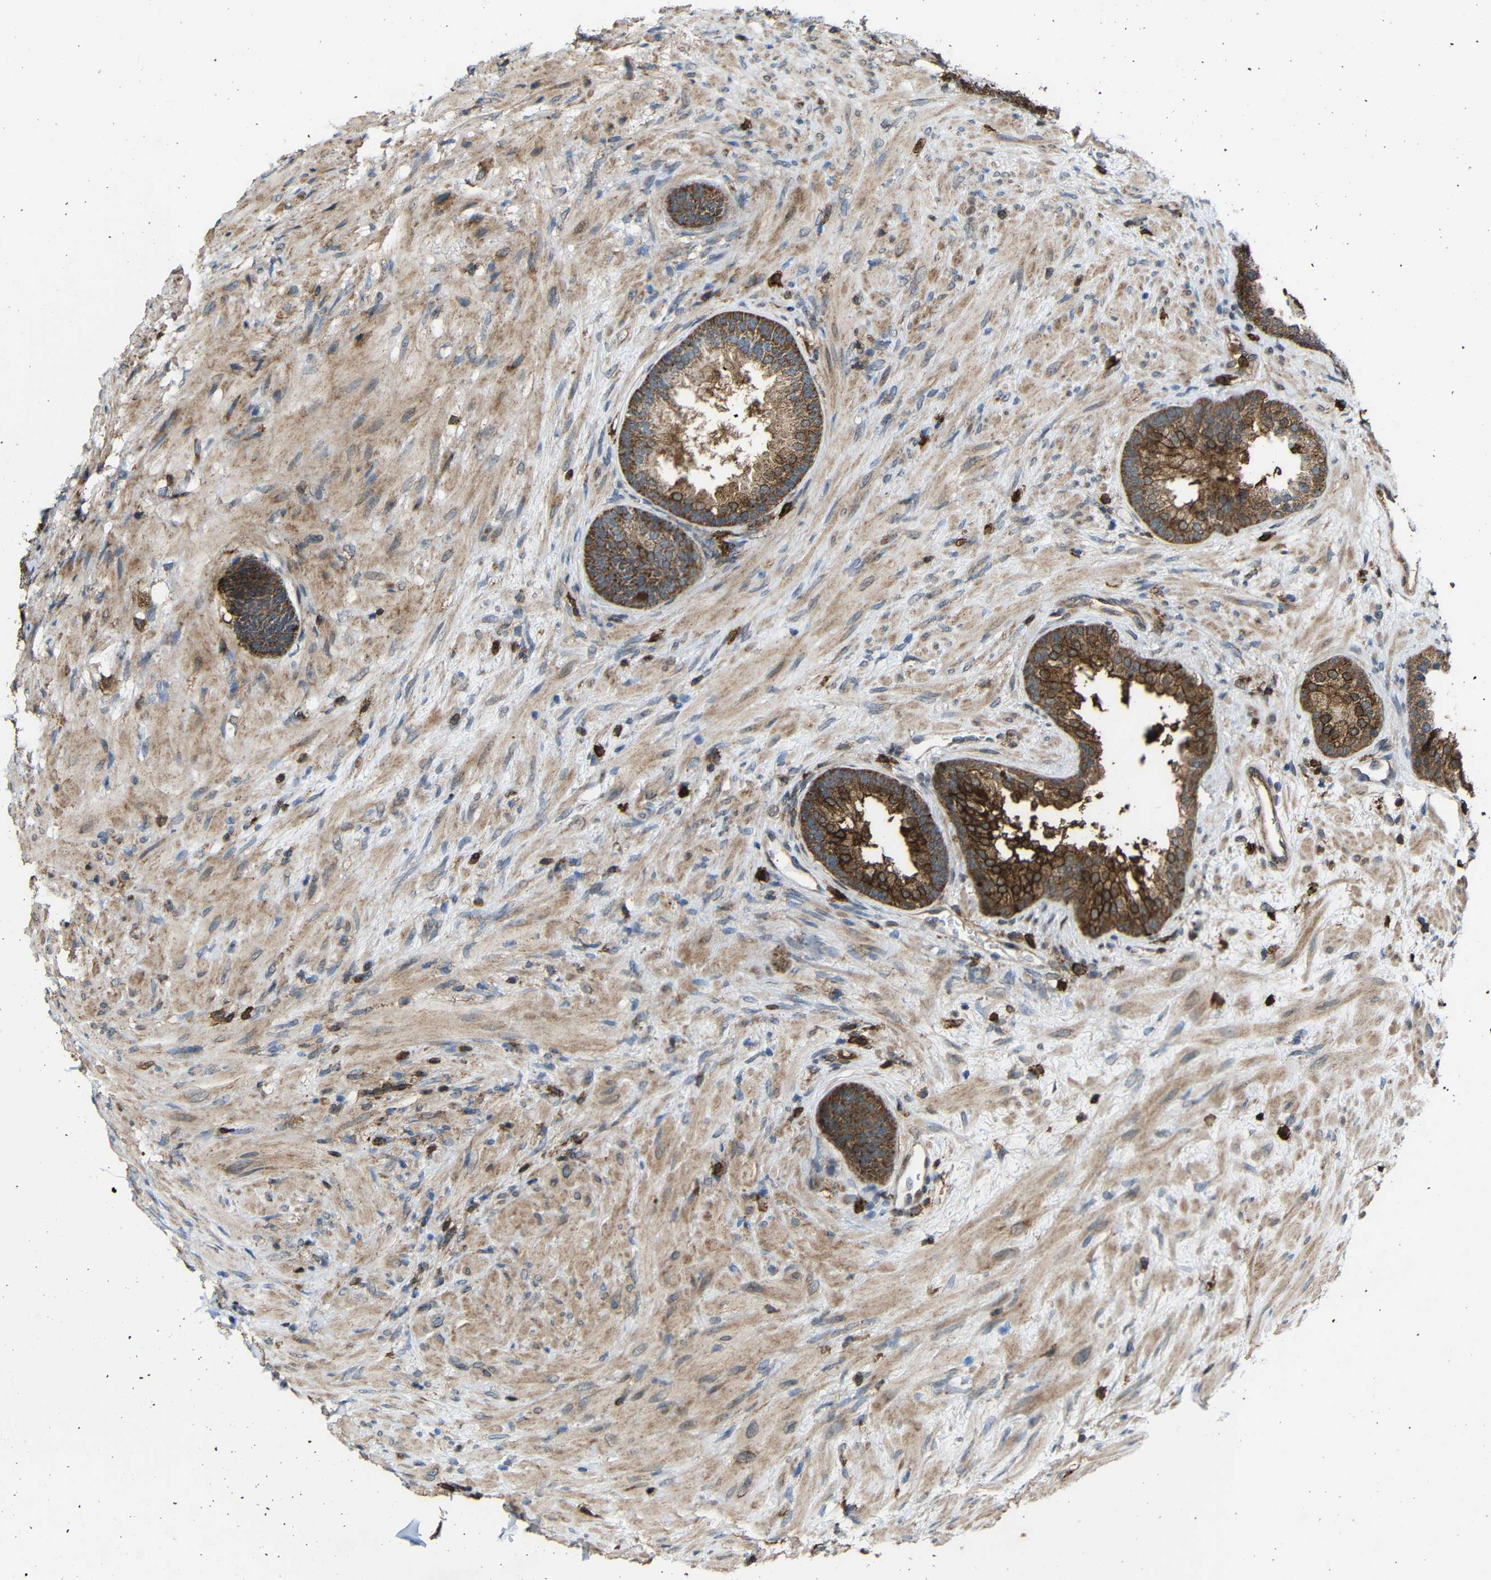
{"staining": {"intensity": "strong", "quantity": ">75%", "location": "cytoplasmic/membranous"}, "tissue": "prostate", "cell_type": "Glandular cells", "image_type": "normal", "snomed": [{"axis": "morphology", "description": "Normal tissue, NOS"}, {"axis": "topography", "description": "Prostate"}], "caption": "An image of prostate stained for a protein displays strong cytoplasmic/membranous brown staining in glandular cells.", "gene": "C1GALT1", "patient": {"sex": "male", "age": 76}}